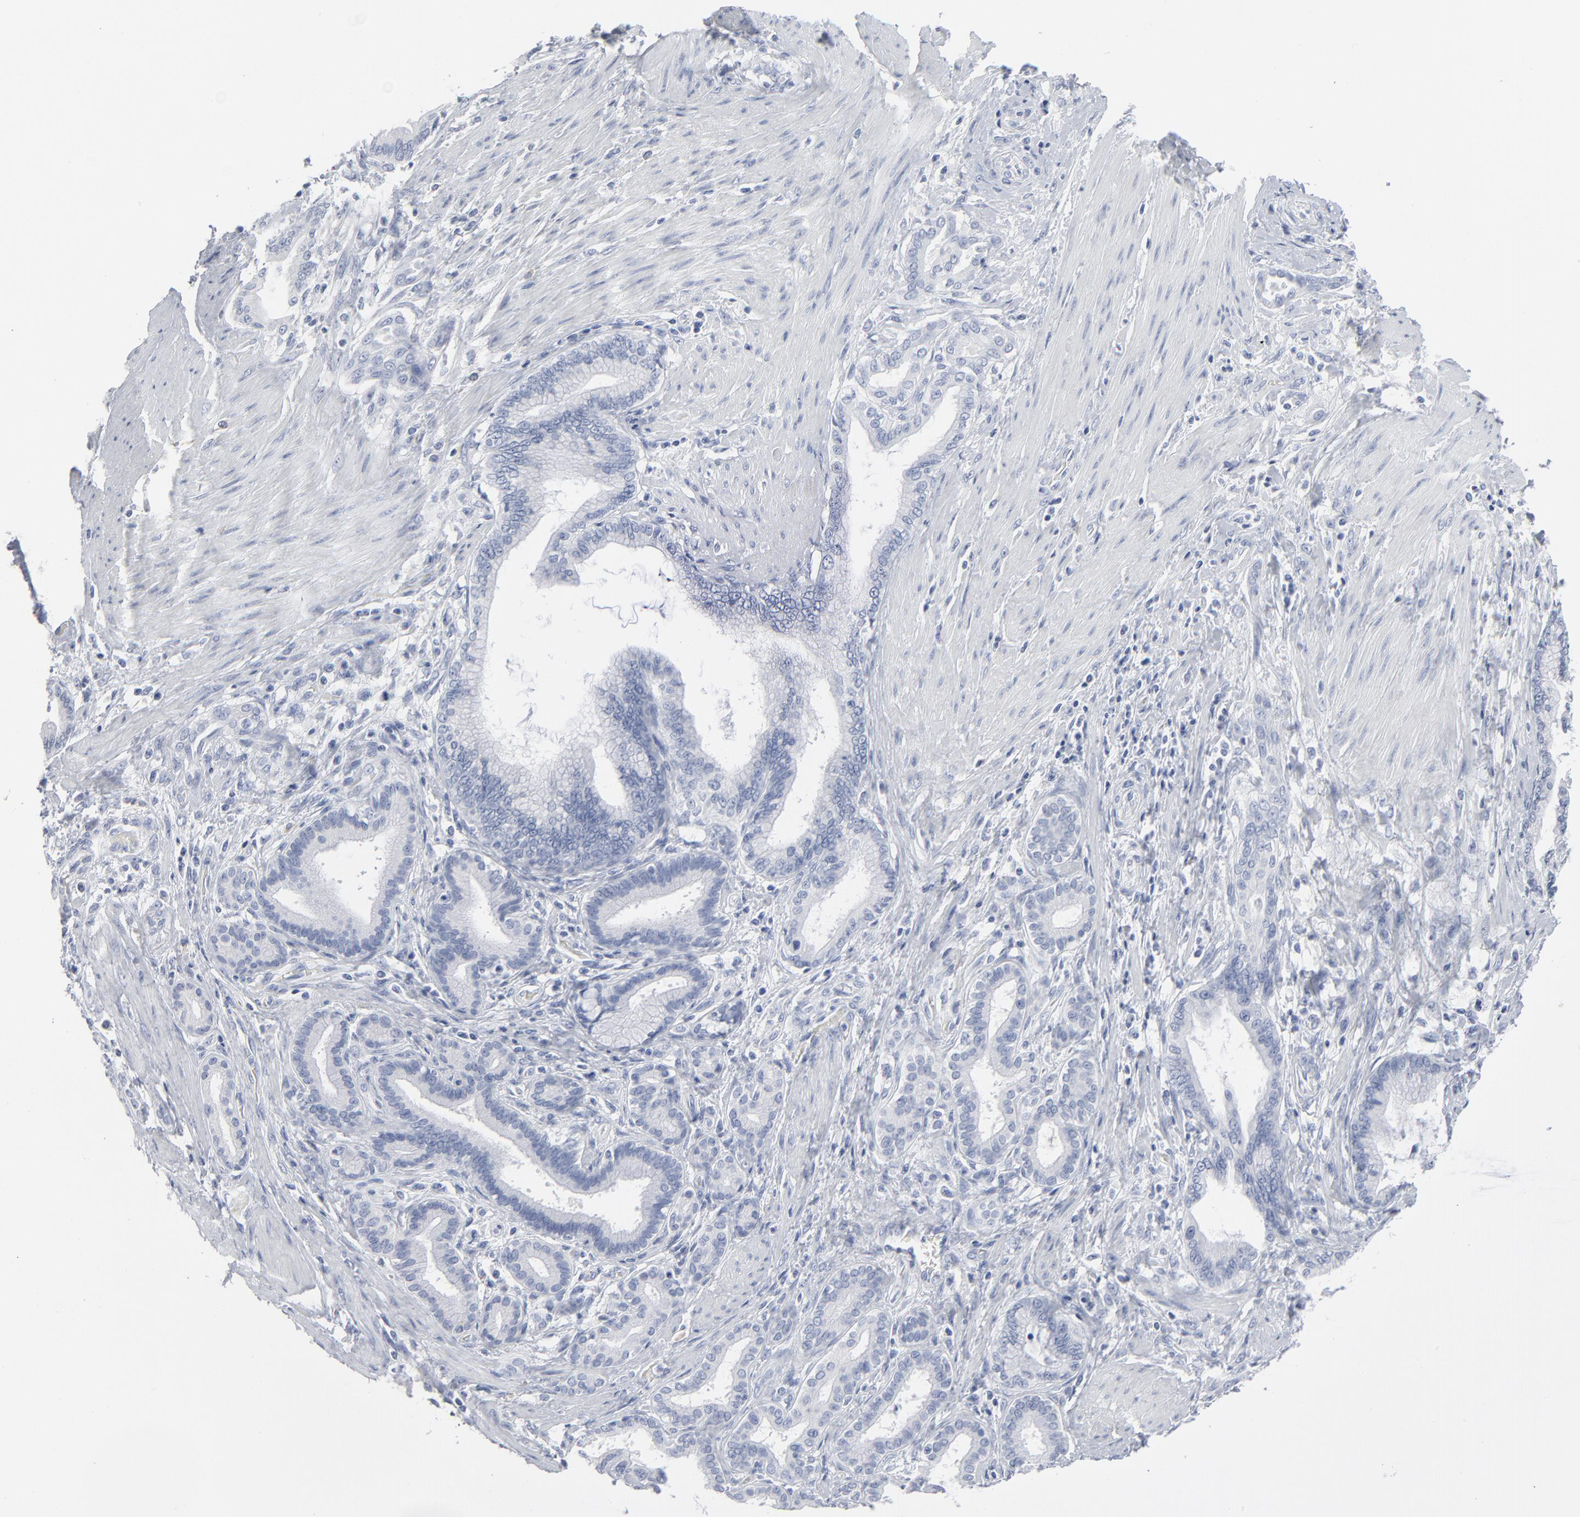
{"staining": {"intensity": "negative", "quantity": "none", "location": "none"}, "tissue": "pancreatic cancer", "cell_type": "Tumor cells", "image_type": "cancer", "snomed": [{"axis": "morphology", "description": "Adenocarcinoma, NOS"}, {"axis": "topography", "description": "Pancreas"}], "caption": "DAB immunohistochemical staining of human pancreatic adenocarcinoma displays no significant staining in tumor cells. (DAB IHC, high magnification).", "gene": "PAGE1", "patient": {"sex": "female", "age": 64}}